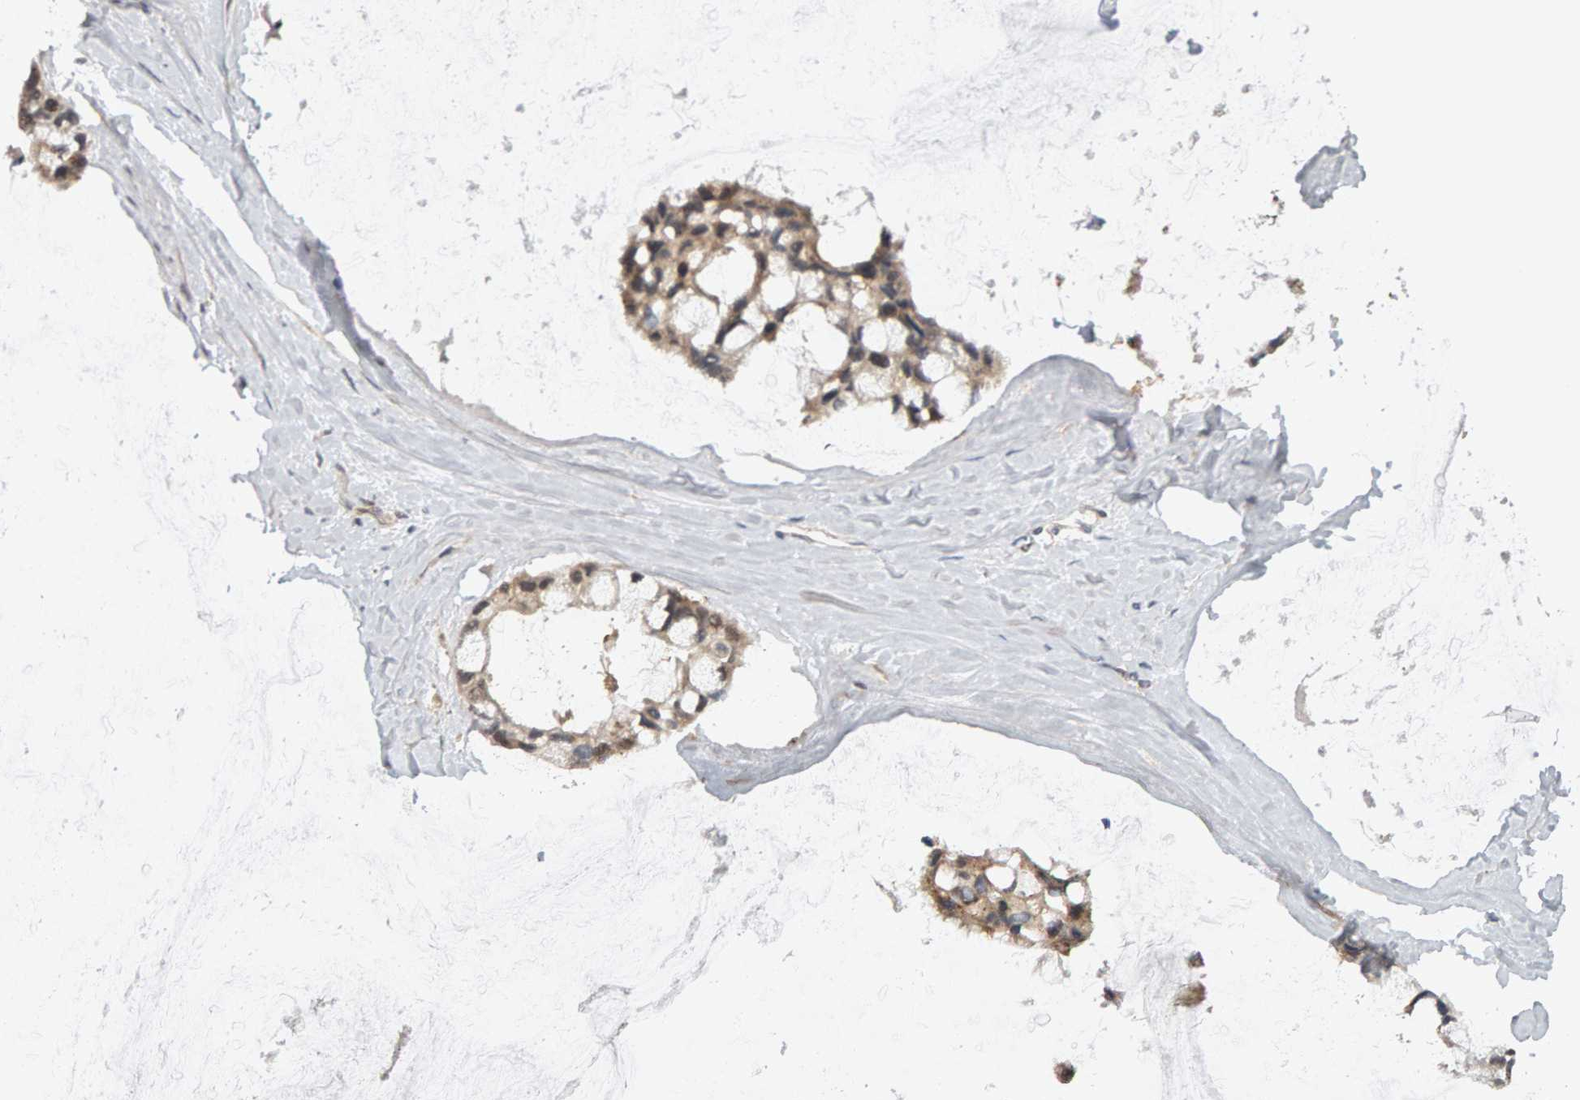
{"staining": {"intensity": "weak", "quantity": ">75%", "location": "cytoplasmic/membranous"}, "tissue": "ovarian cancer", "cell_type": "Tumor cells", "image_type": "cancer", "snomed": [{"axis": "morphology", "description": "Cystadenocarcinoma, mucinous, NOS"}, {"axis": "topography", "description": "Ovary"}], "caption": "Protein expression analysis of ovarian cancer (mucinous cystadenocarcinoma) displays weak cytoplasmic/membranous positivity in about >75% of tumor cells.", "gene": "CDCA5", "patient": {"sex": "female", "age": 39}}